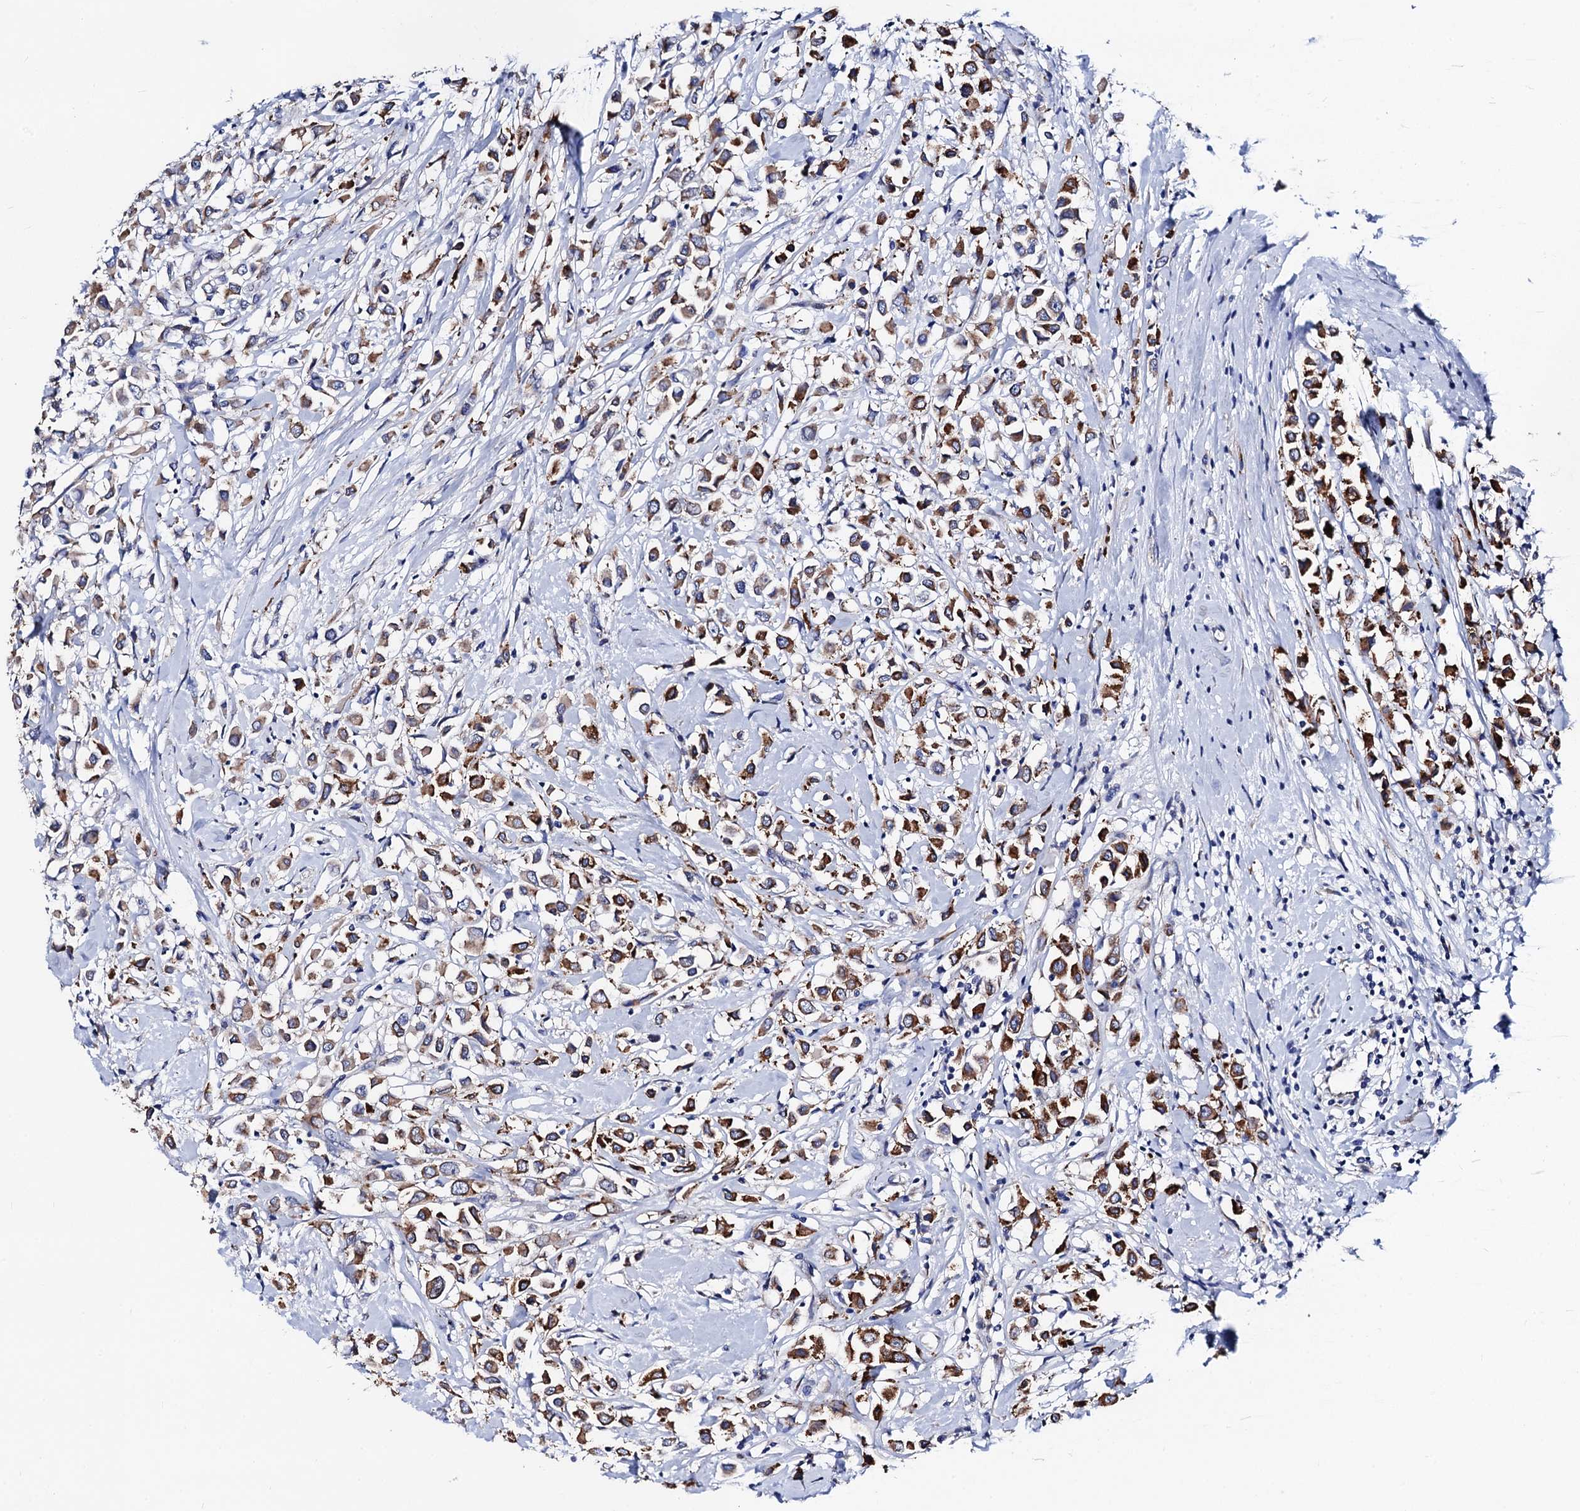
{"staining": {"intensity": "strong", "quantity": ">75%", "location": "cytoplasmic/membranous"}, "tissue": "breast cancer", "cell_type": "Tumor cells", "image_type": "cancer", "snomed": [{"axis": "morphology", "description": "Duct carcinoma"}, {"axis": "topography", "description": "Breast"}], "caption": "DAB (3,3'-diaminobenzidine) immunohistochemical staining of breast infiltrating ductal carcinoma demonstrates strong cytoplasmic/membranous protein positivity in about >75% of tumor cells.", "gene": "FREM3", "patient": {"sex": "female", "age": 87}}